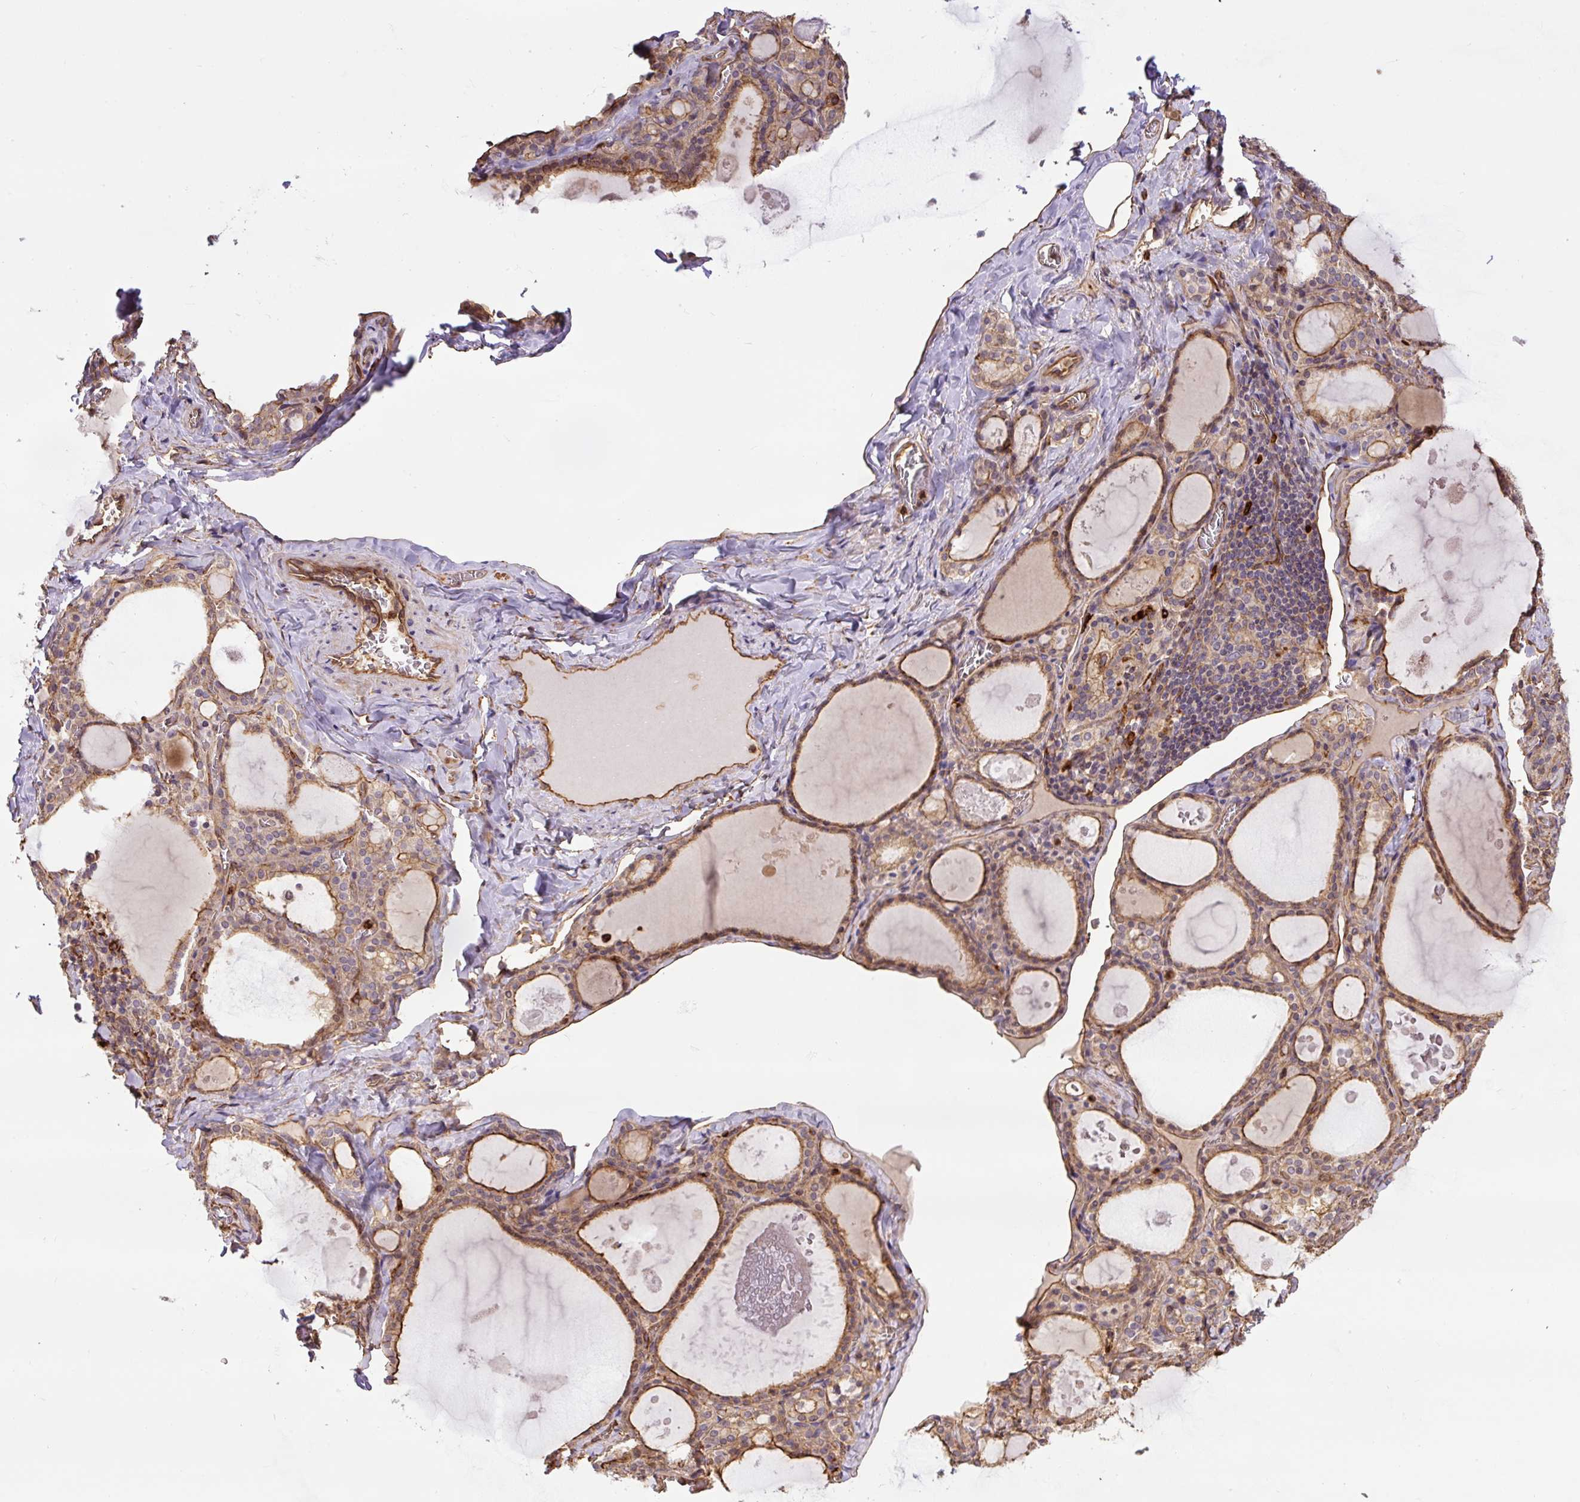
{"staining": {"intensity": "moderate", "quantity": ">75%", "location": "cytoplasmic/membranous"}, "tissue": "thyroid gland", "cell_type": "Glandular cells", "image_type": "normal", "snomed": [{"axis": "morphology", "description": "Normal tissue, NOS"}, {"axis": "topography", "description": "Thyroid gland"}], "caption": "Protein positivity by immunohistochemistry (IHC) reveals moderate cytoplasmic/membranous staining in approximately >75% of glandular cells in benign thyroid gland.", "gene": "B3GALT5", "patient": {"sex": "male", "age": 56}}